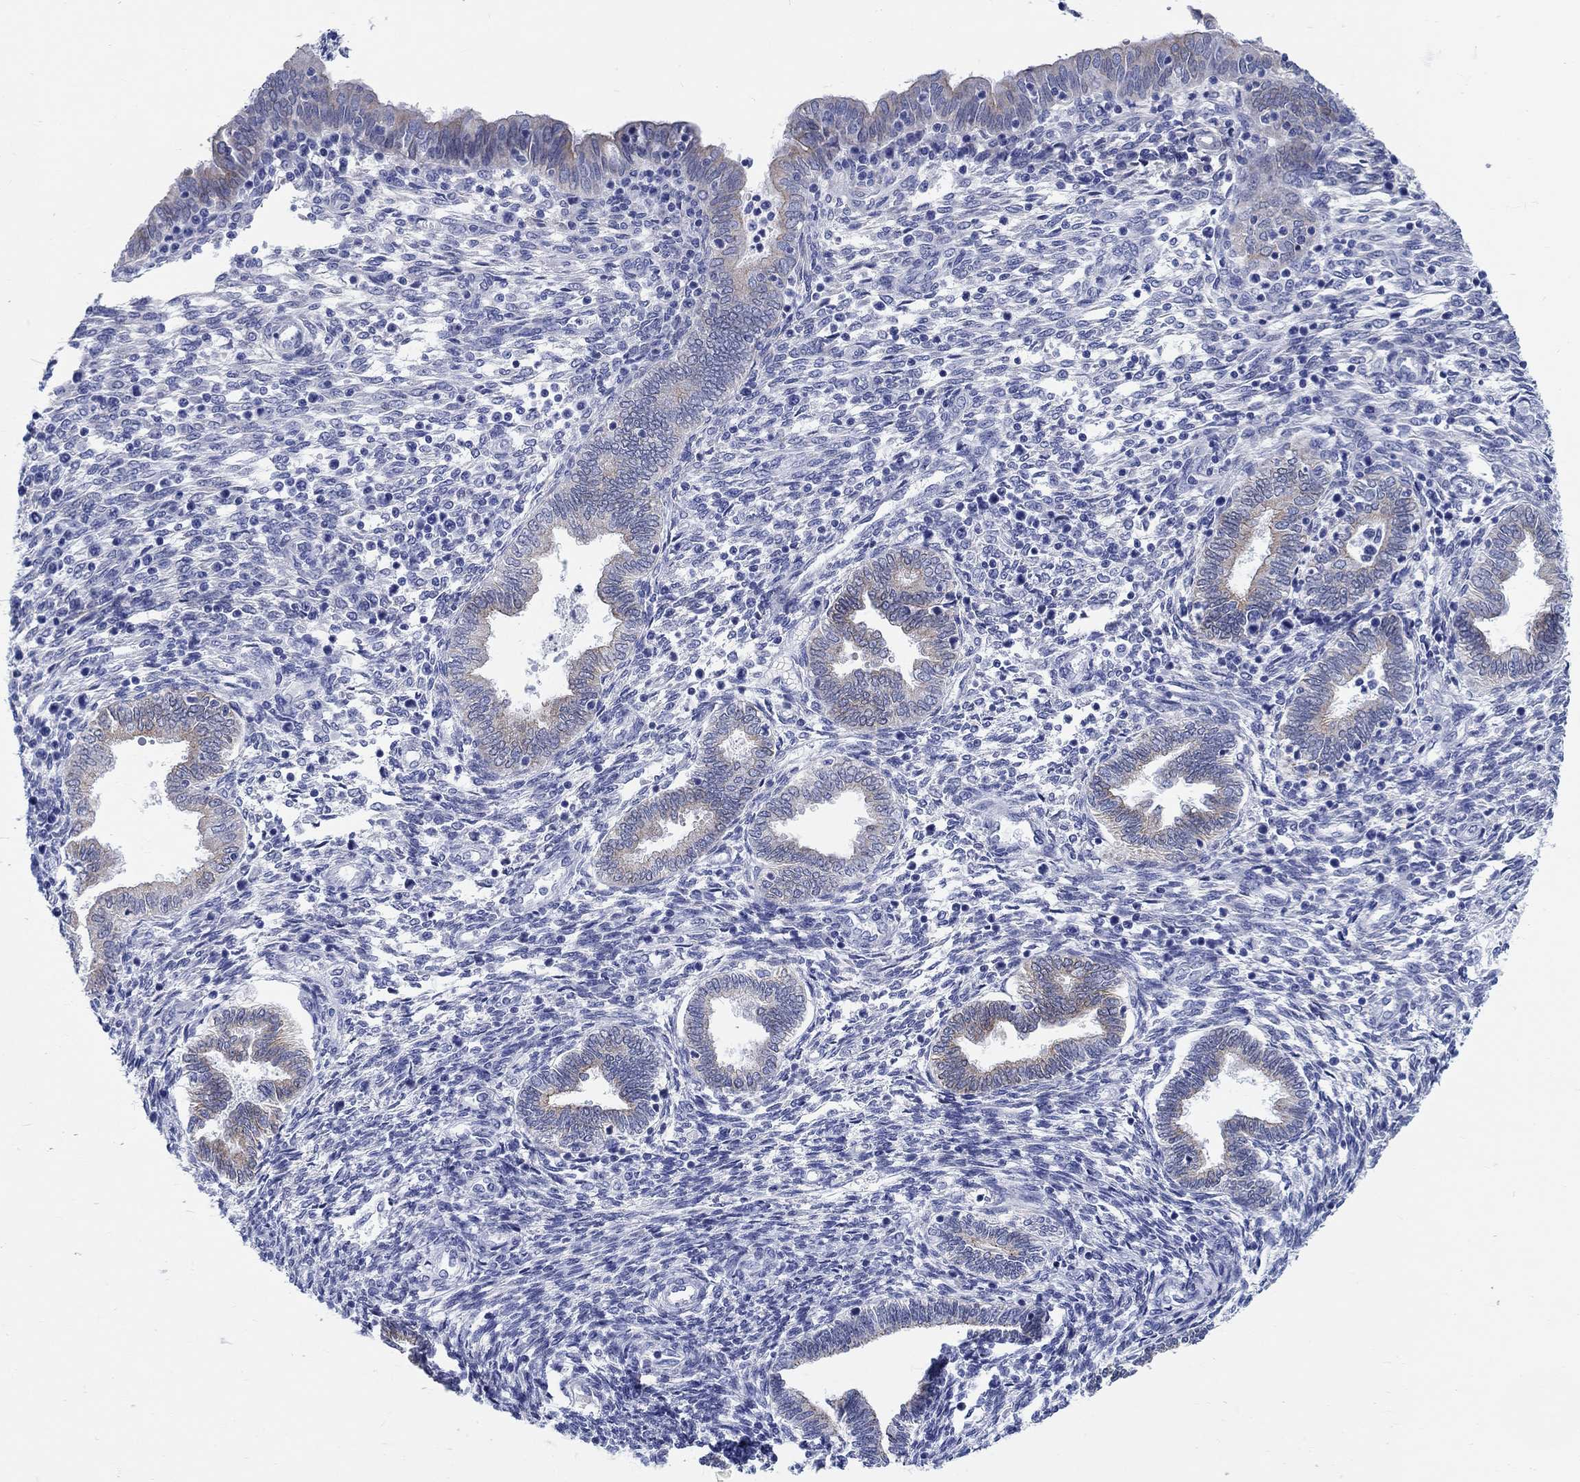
{"staining": {"intensity": "negative", "quantity": "none", "location": "none"}, "tissue": "endometrium", "cell_type": "Cells in endometrial stroma", "image_type": "normal", "snomed": [{"axis": "morphology", "description": "Normal tissue, NOS"}, {"axis": "topography", "description": "Endometrium"}], "caption": "High magnification brightfield microscopy of benign endometrium stained with DAB (brown) and counterstained with hematoxylin (blue): cells in endometrial stroma show no significant positivity. (DAB (3,3'-diaminobenzidine) immunohistochemistry with hematoxylin counter stain).", "gene": "RD3L", "patient": {"sex": "female", "age": 42}}